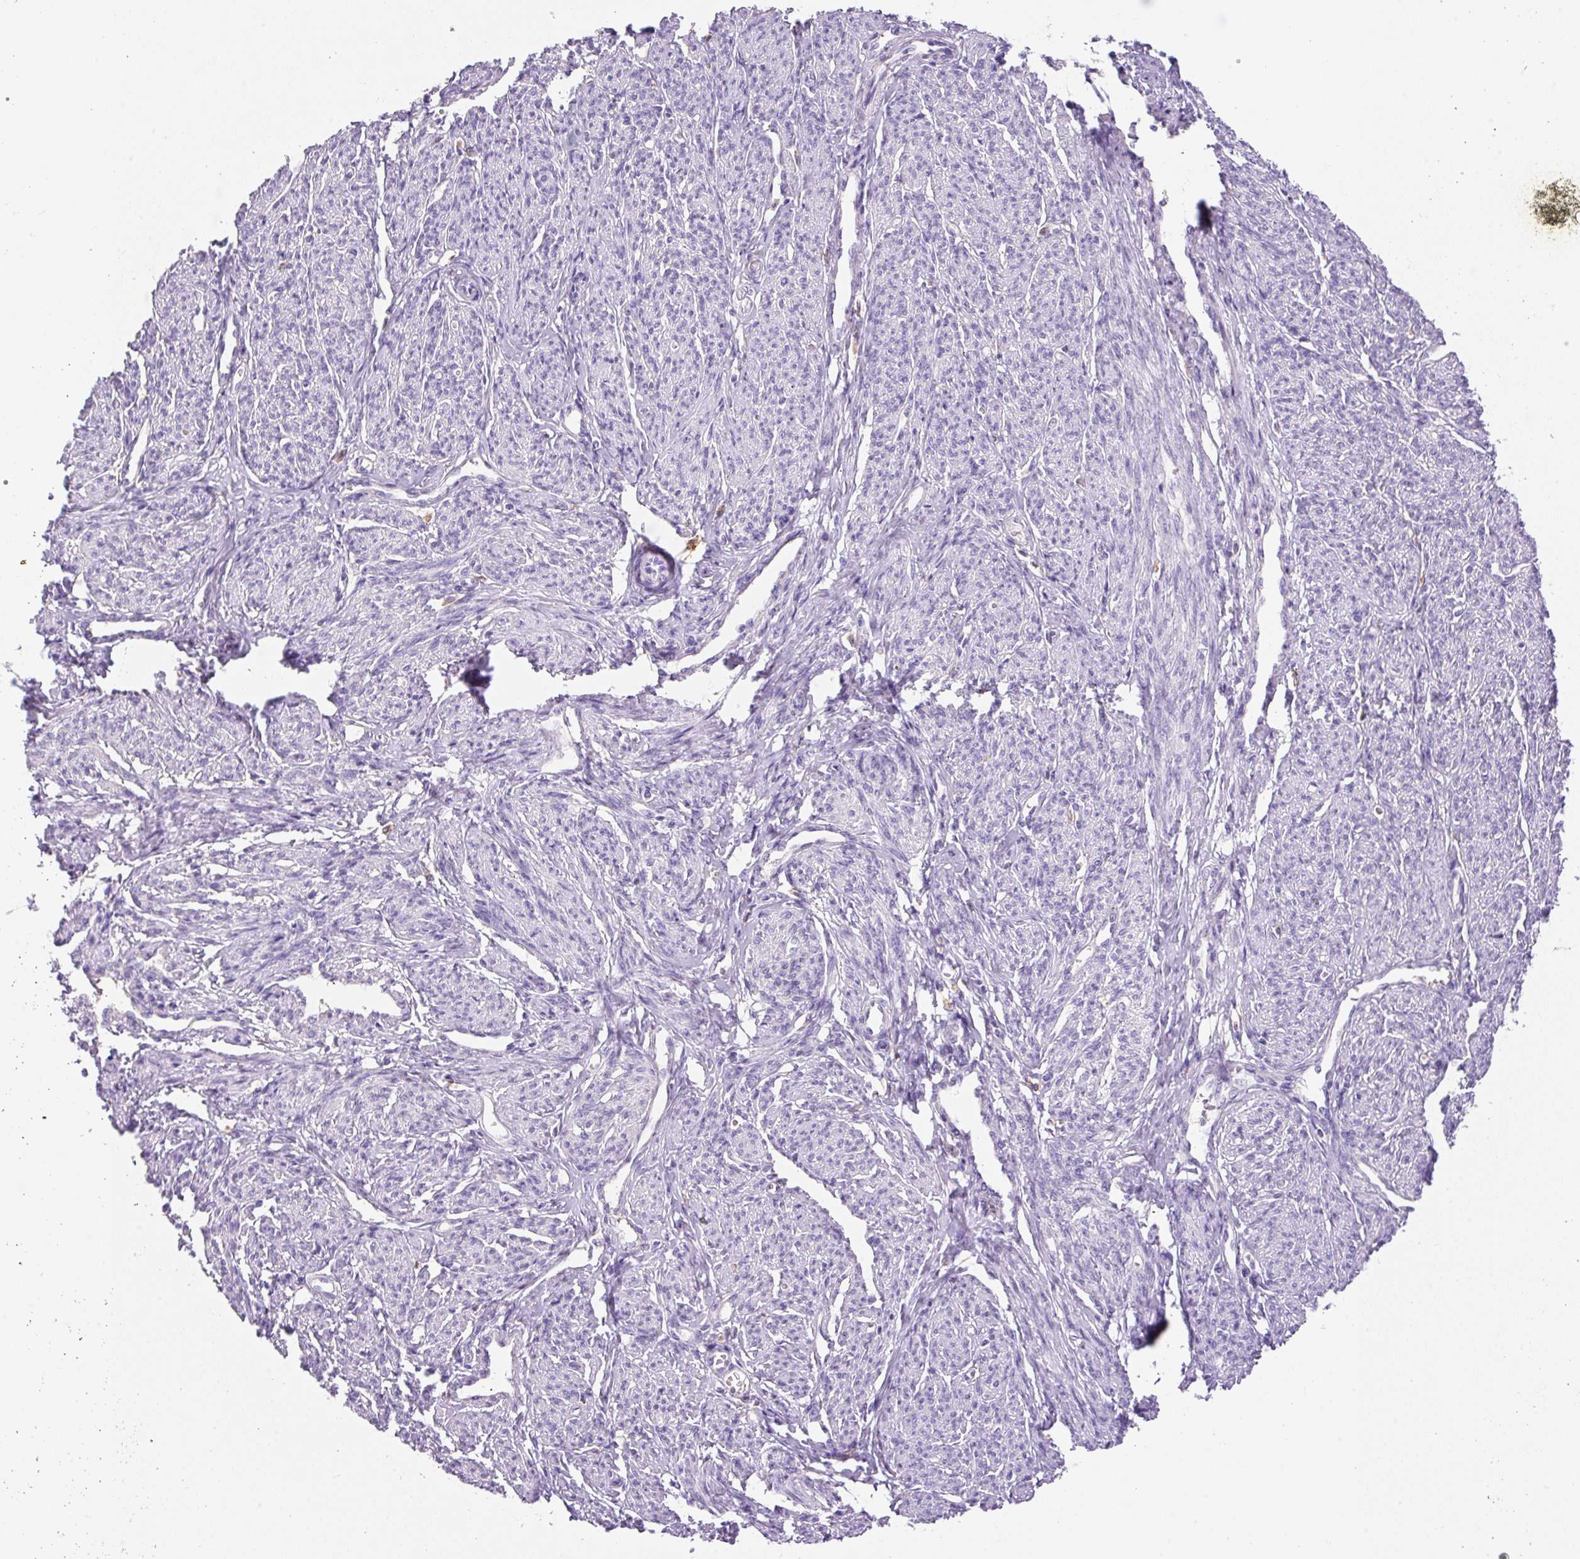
{"staining": {"intensity": "negative", "quantity": "none", "location": "none"}, "tissue": "smooth muscle", "cell_type": "Smooth muscle cells", "image_type": "normal", "snomed": [{"axis": "morphology", "description": "Normal tissue, NOS"}, {"axis": "topography", "description": "Smooth muscle"}], "caption": "This image is of unremarkable smooth muscle stained with immunohistochemistry to label a protein in brown with the nuclei are counter-stained blue. There is no staining in smooth muscle cells.", "gene": "TDRD15", "patient": {"sex": "female", "age": 65}}